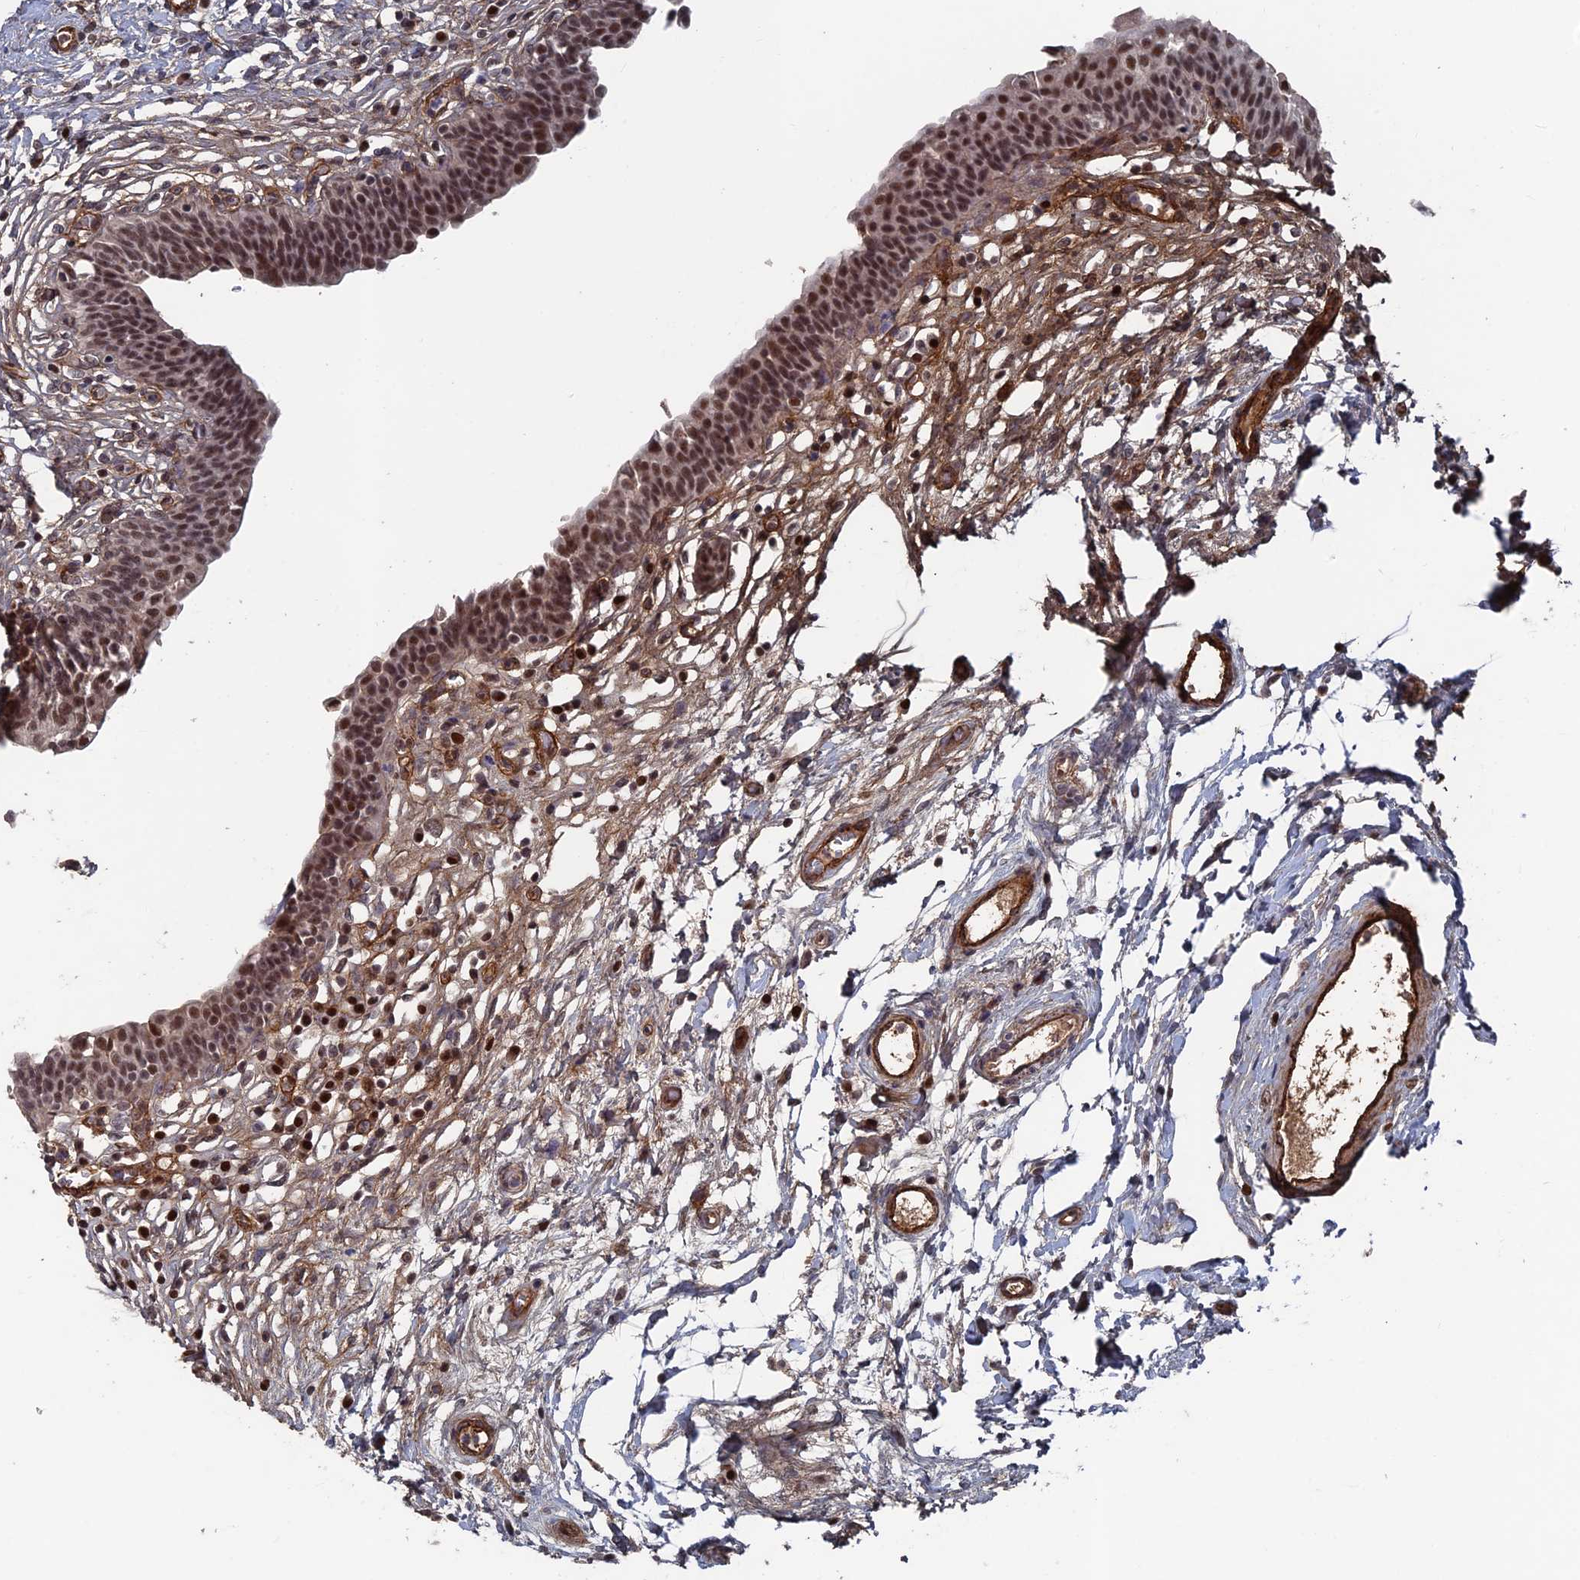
{"staining": {"intensity": "strong", "quantity": ">75%", "location": "nuclear"}, "tissue": "urinary bladder", "cell_type": "Urothelial cells", "image_type": "normal", "snomed": [{"axis": "morphology", "description": "Normal tissue, NOS"}, {"axis": "topography", "description": "Urinary bladder"}], "caption": "Brown immunohistochemical staining in normal urinary bladder exhibits strong nuclear expression in about >75% of urothelial cells. Nuclei are stained in blue.", "gene": "SH3D21", "patient": {"sex": "male", "age": 83}}